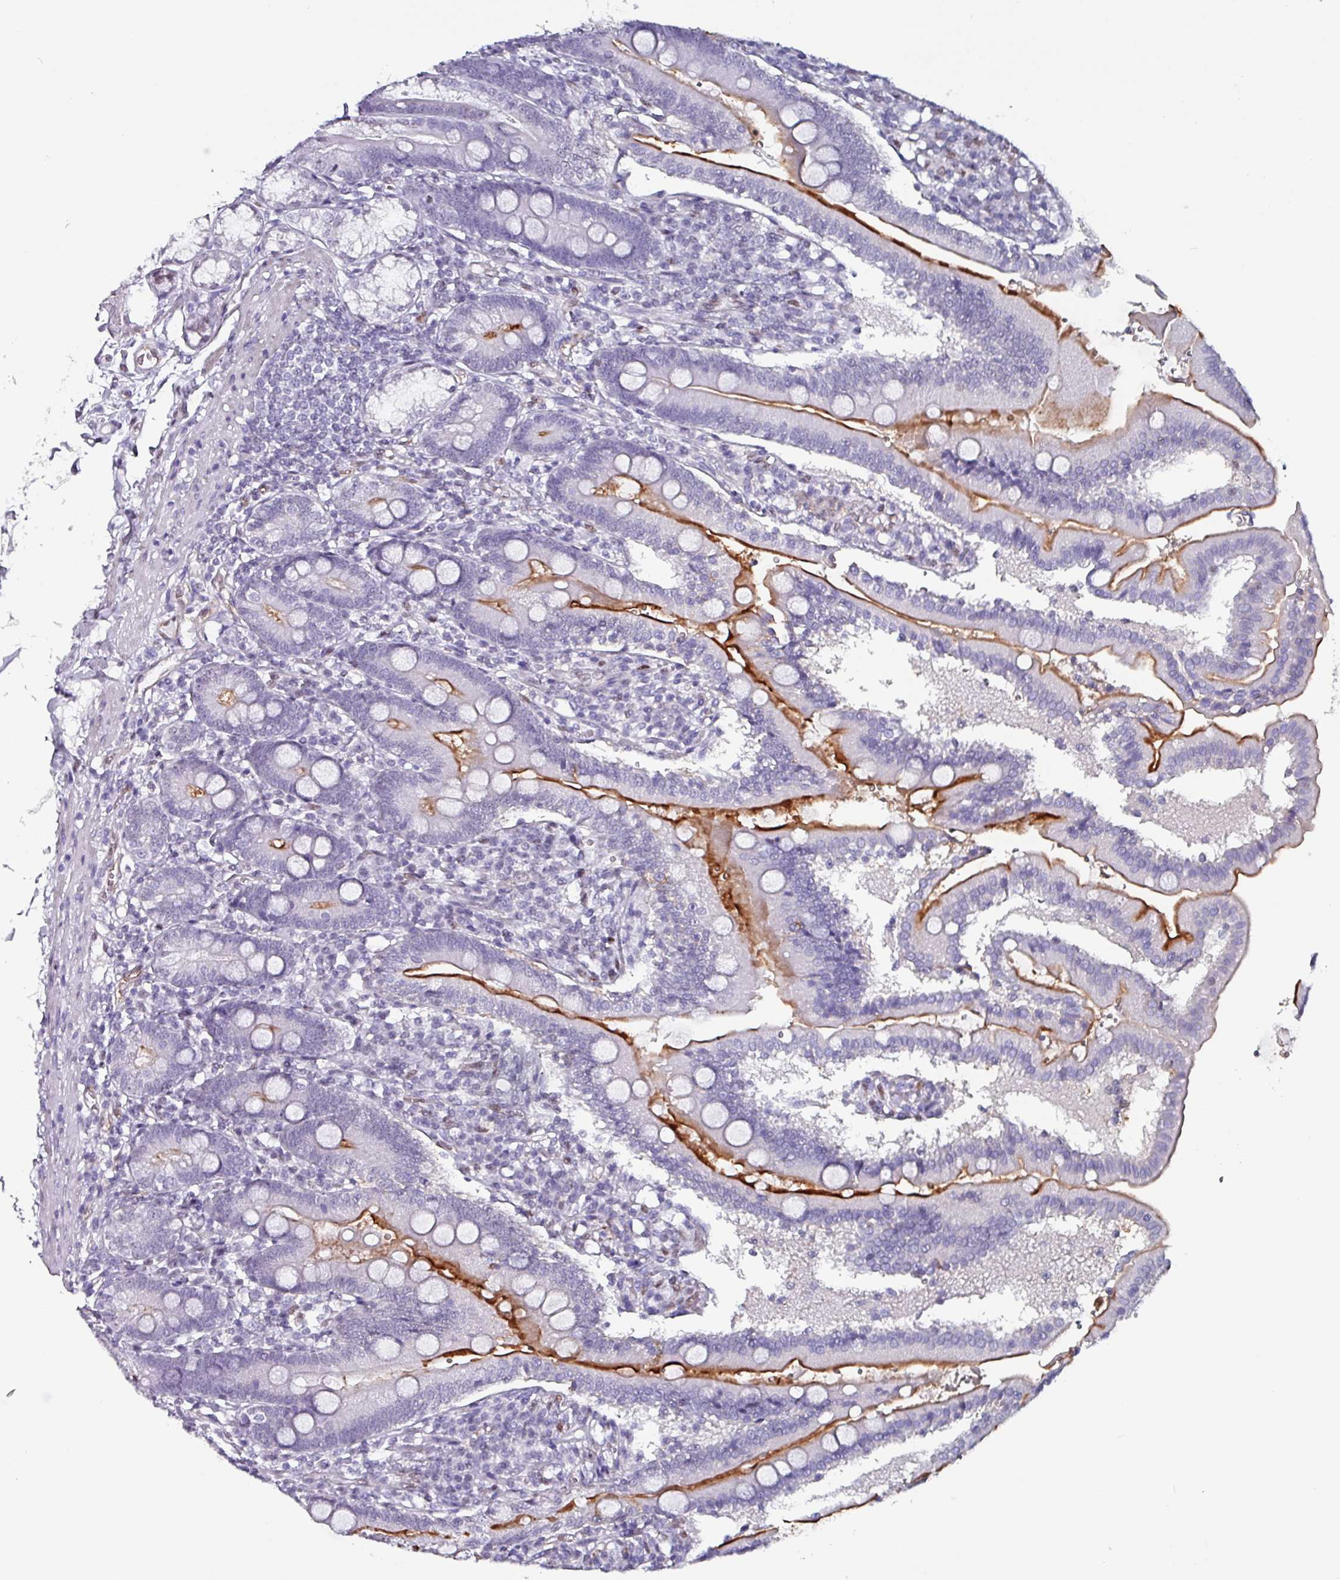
{"staining": {"intensity": "strong", "quantity": "25%-75%", "location": "cytoplasmic/membranous"}, "tissue": "duodenum", "cell_type": "Glandular cells", "image_type": "normal", "snomed": [{"axis": "morphology", "description": "Normal tissue, NOS"}, {"axis": "topography", "description": "Duodenum"}], "caption": "High-magnification brightfield microscopy of unremarkable duodenum stained with DAB (brown) and counterstained with hematoxylin (blue). glandular cells exhibit strong cytoplasmic/membranous staining is present in approximately25%-75% of cells. (DAB IHC with brightfield microscopy, high magnification).", "gene": "ZNF816", "patient": {"sex": "female", "age": 67}}